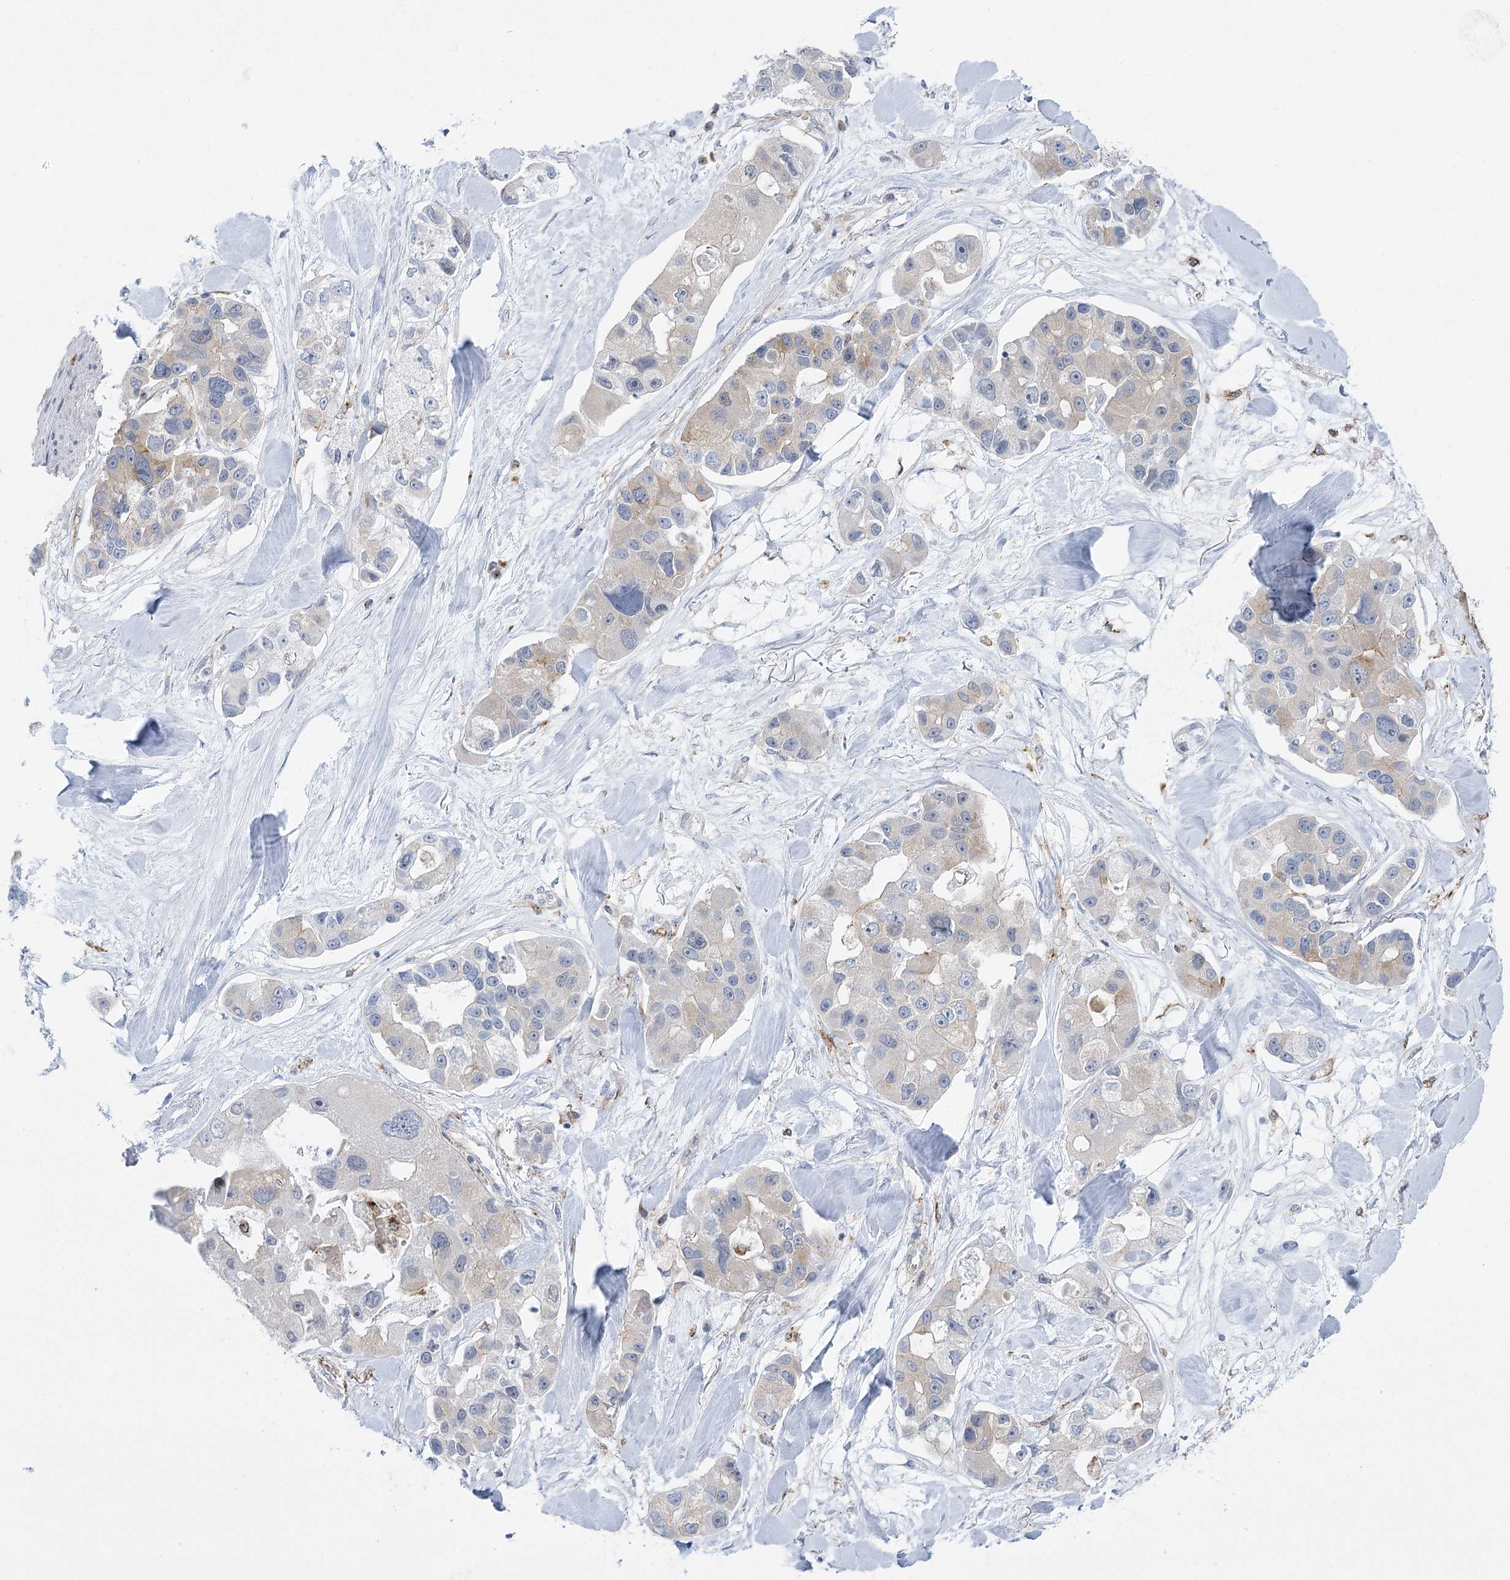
{"staining": {"intensity": "weak", "quantity": "<25%", "location": "cytoplasmic/membranous"}, "tissue": "lung cancer", "cell_type": "Tumor cells", "image_type": "cancer", "snomed": [{"axis": "morphology", "description": "Adenocarcinoma, NOS"}, {"axis": "topography", "description": "Lung"}], "caption": "DAB (3,3'-diaminobenzidine) immunohistochemical staining of lung adenocarcinoma displays no significant expression in tumor cells. (Brightfield microscopy of DAB IHC at high magnification).", "gene": "CCDC88A", "patient": {"sex": "female", "age": 54}}